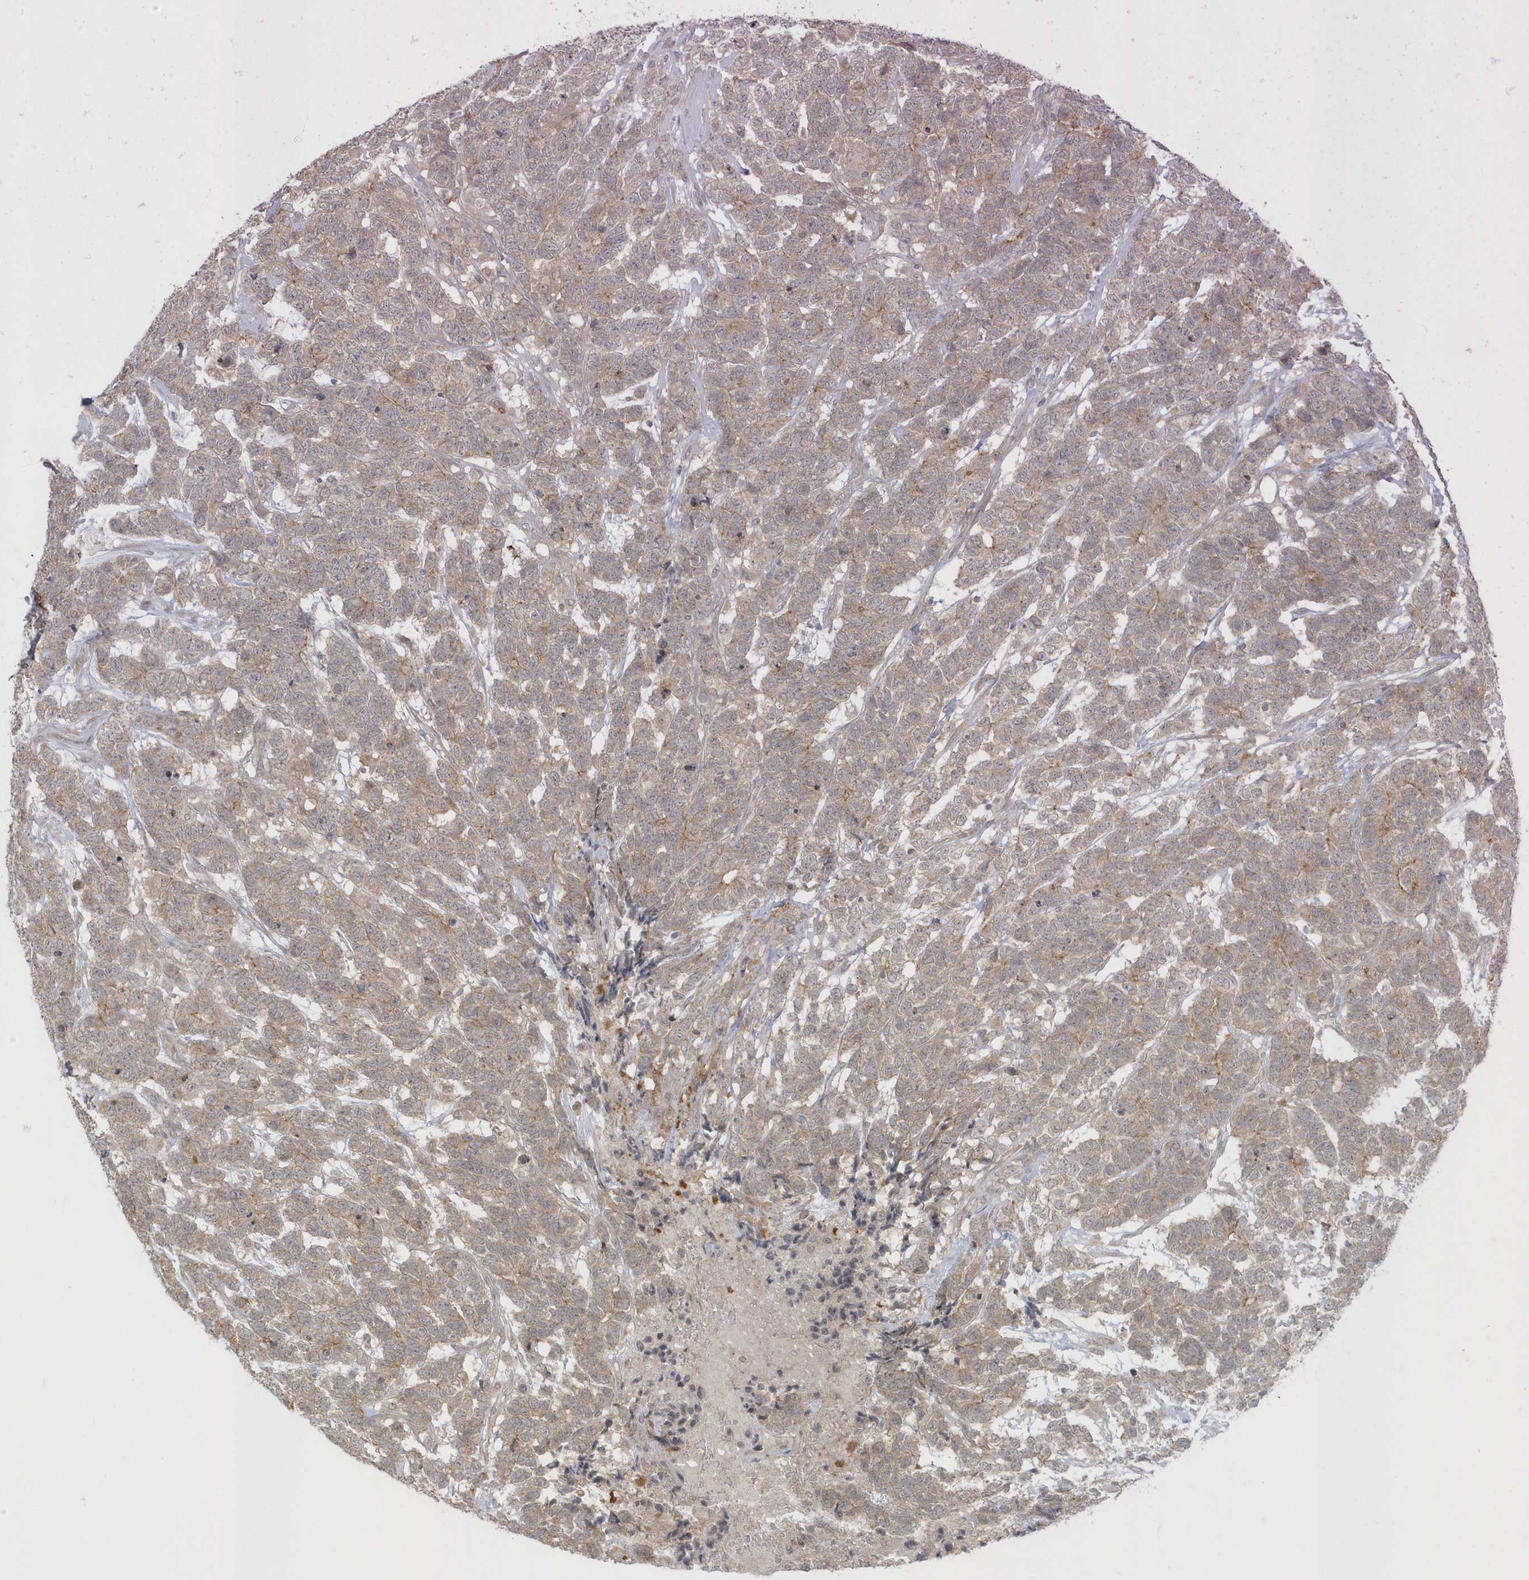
{"staining": {"intensity": "weak", "quantity": ">75%", "location": "cytoplasmic/membranous"}, "tissue": "testis cancer", "cell_type": "Tumor cells", "image_type": "cancer", "snomed": [{"axis": "morphology", "description": "Carcinoma, Embryonal, NOS"}, {"axis": "topography", "description": "Testis"}], "caption": "Immunohistochemical staining of human testis cancer exhibits low levels of weak cytoplasmic/membranous positivity in about >75% of tumor cells. (DAB (3,3'-diaminobenzidine) IHC, brown staining for protein, blue staining for nuclei).", "gene": "PARD3B", "patient": {"sex": "male", "age": 26}}